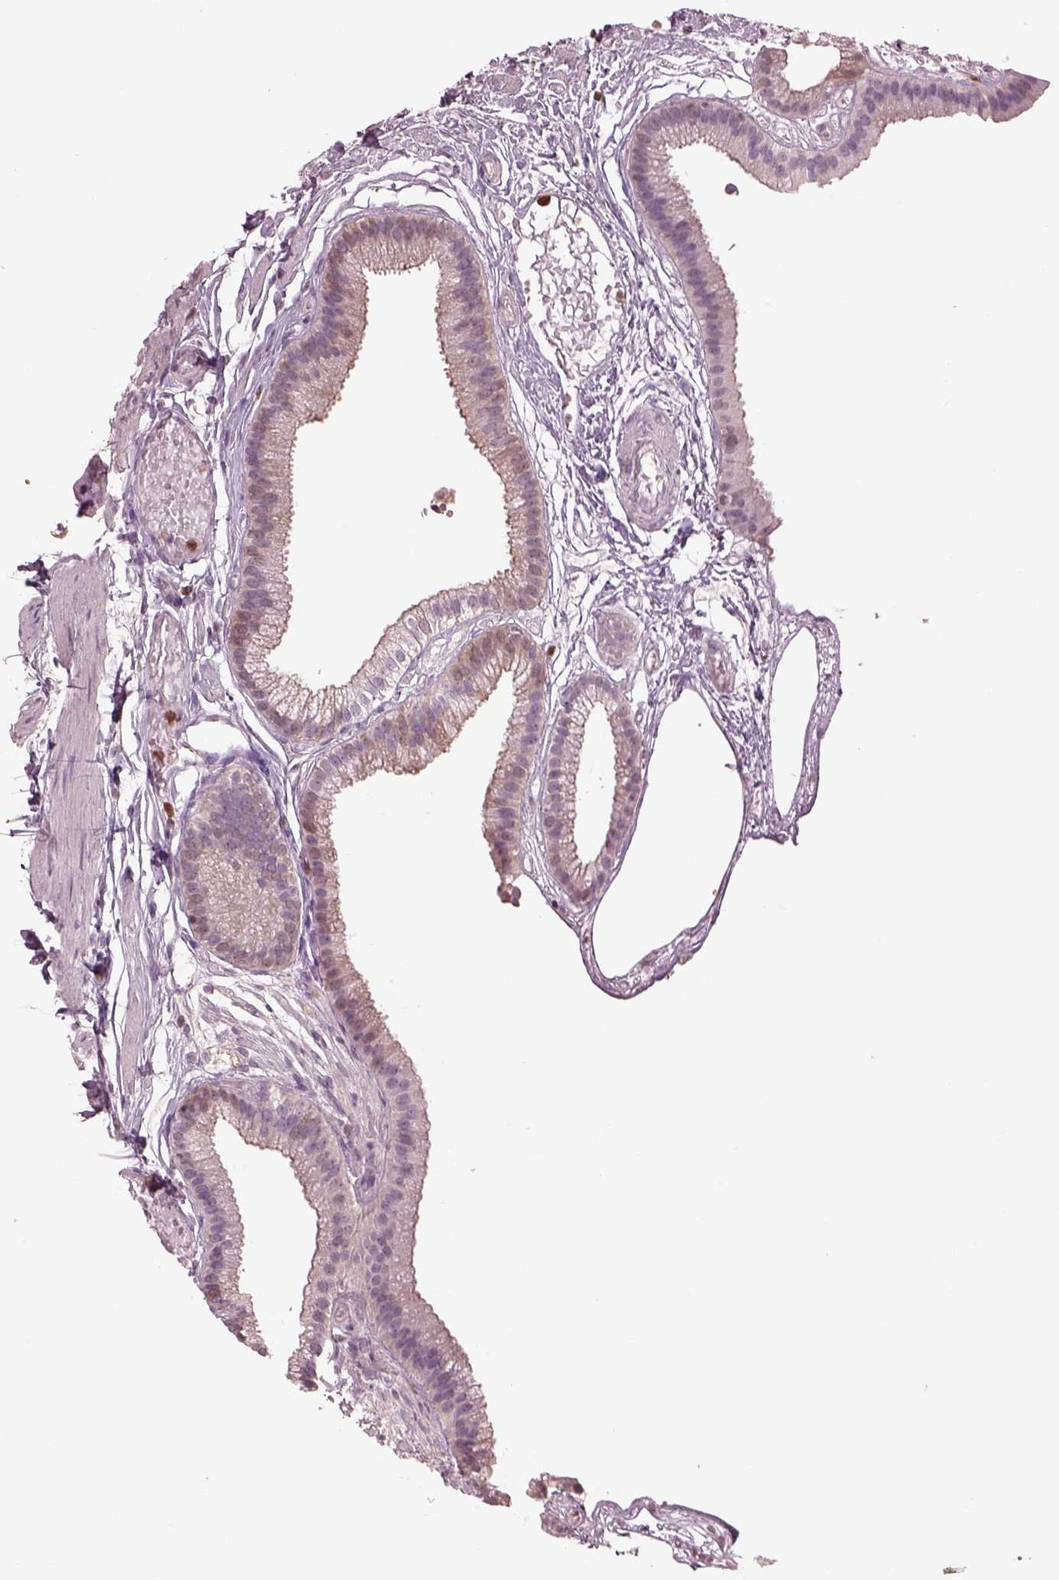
{"staining": {"intensity": "negative", "quantity": "none", "location": "none"}, "tissue": "gallbladder", "cell_type": "Glandular cells", "image_type": "normal", "snomed": [{"axis": "morphology", "description": "Normal tissue, NOS"}, {"axis": "topography", "description": "Gallbladder"}], "caption": "This is an IHC histopathology image of normal gallbladder. There is no expression in glandular cells.", "gene": "IL31RA", "patient": {"sex": "female", "age": 45}}